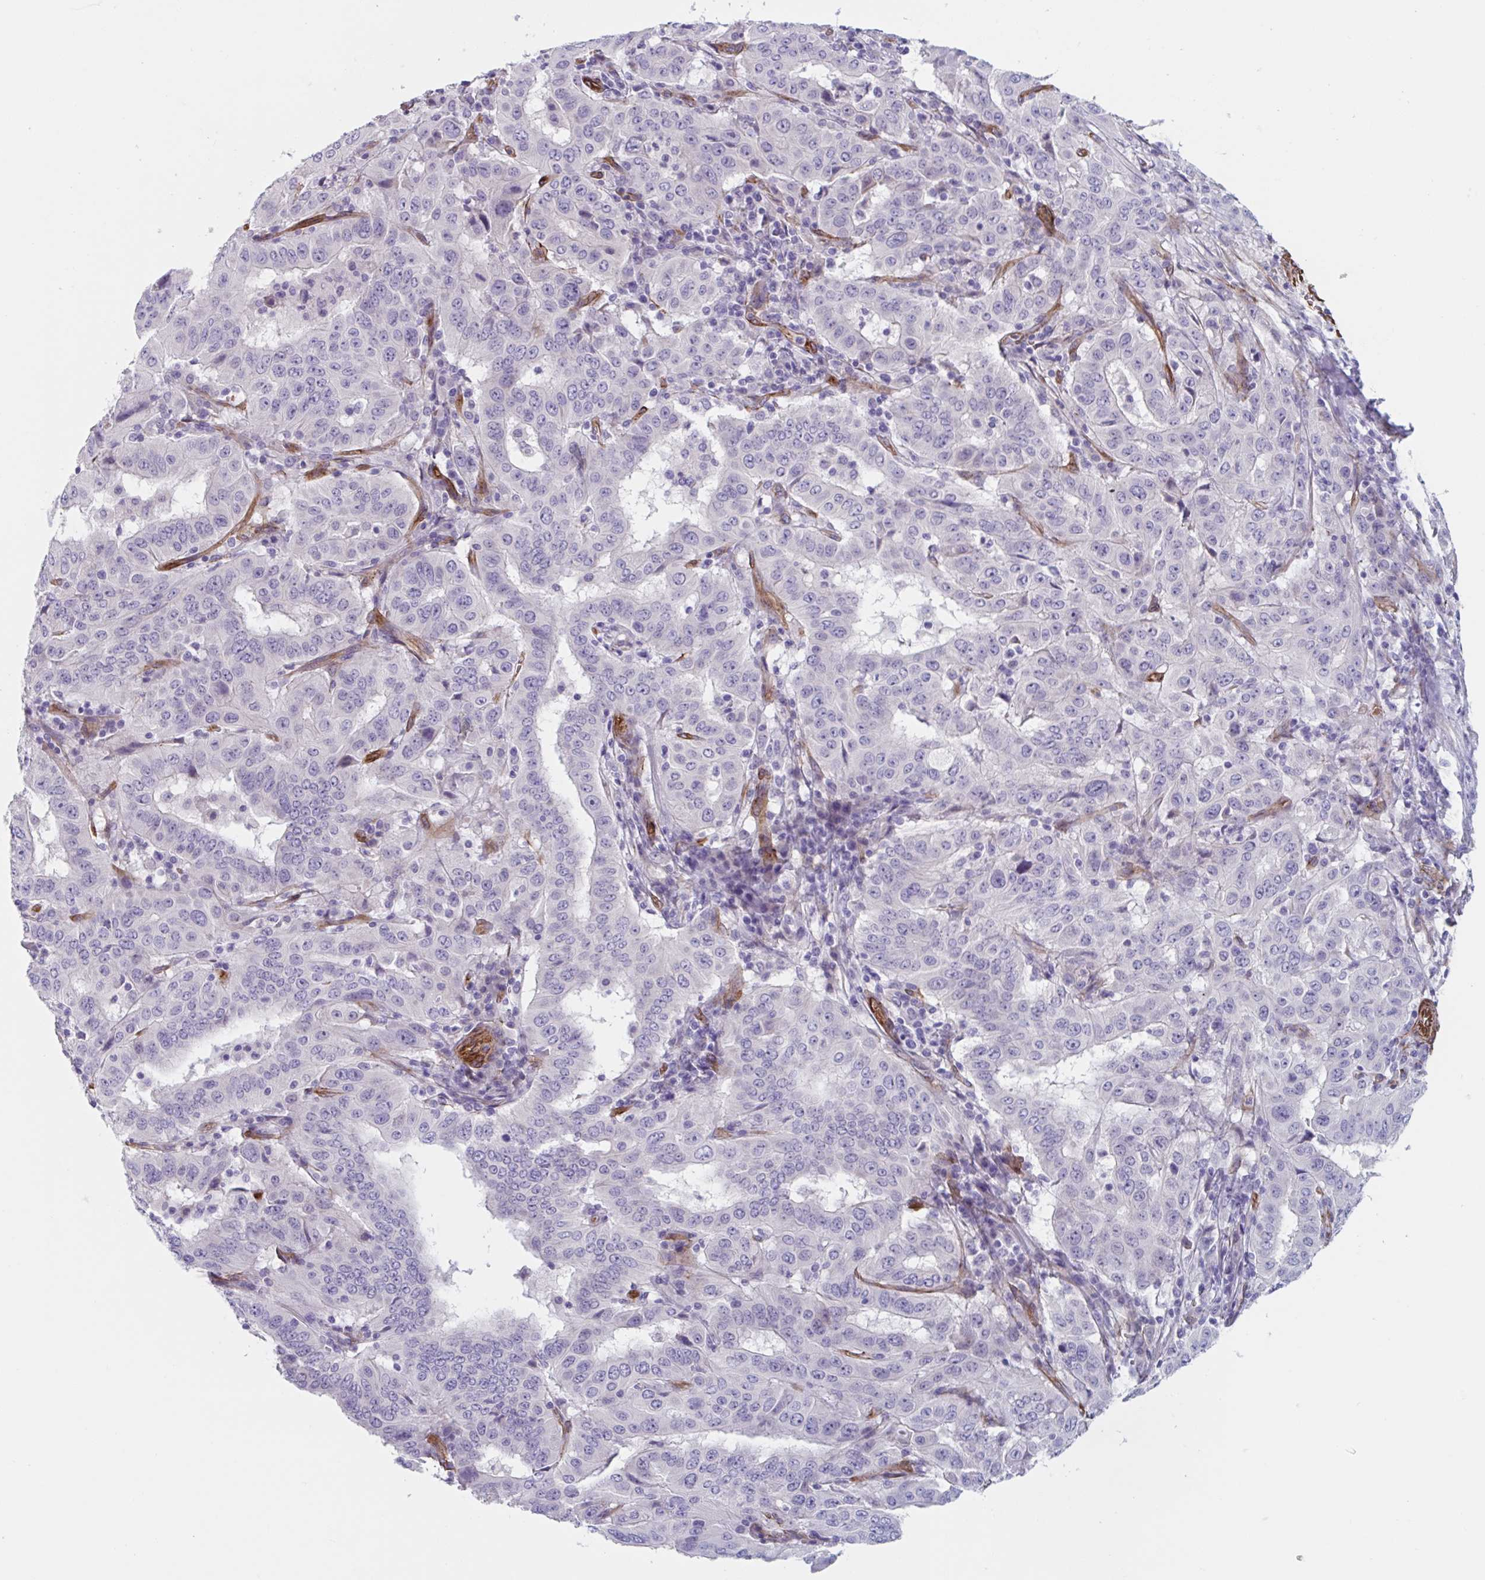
{"staining": {"intensity": "negative", "quantity": "none", "location": "none"}, "tissue": "pancreatic cancer", "cell_type": "Tumor cells", "image_type": "cancer", "snomed": [{"axis": "morphology", "description": "Adenocarcinoma, NOS"}, {"axis": "topography", "description": "Pancreas"}], "caption": "Immunohistochemistry (IHC) image of adenocarcinoma (pancreatic) stained for a protein (brown), which exhibits no expression in tumor cells.", "gene": "CITED4", "patient": {"sex": "male", "age": 63}}